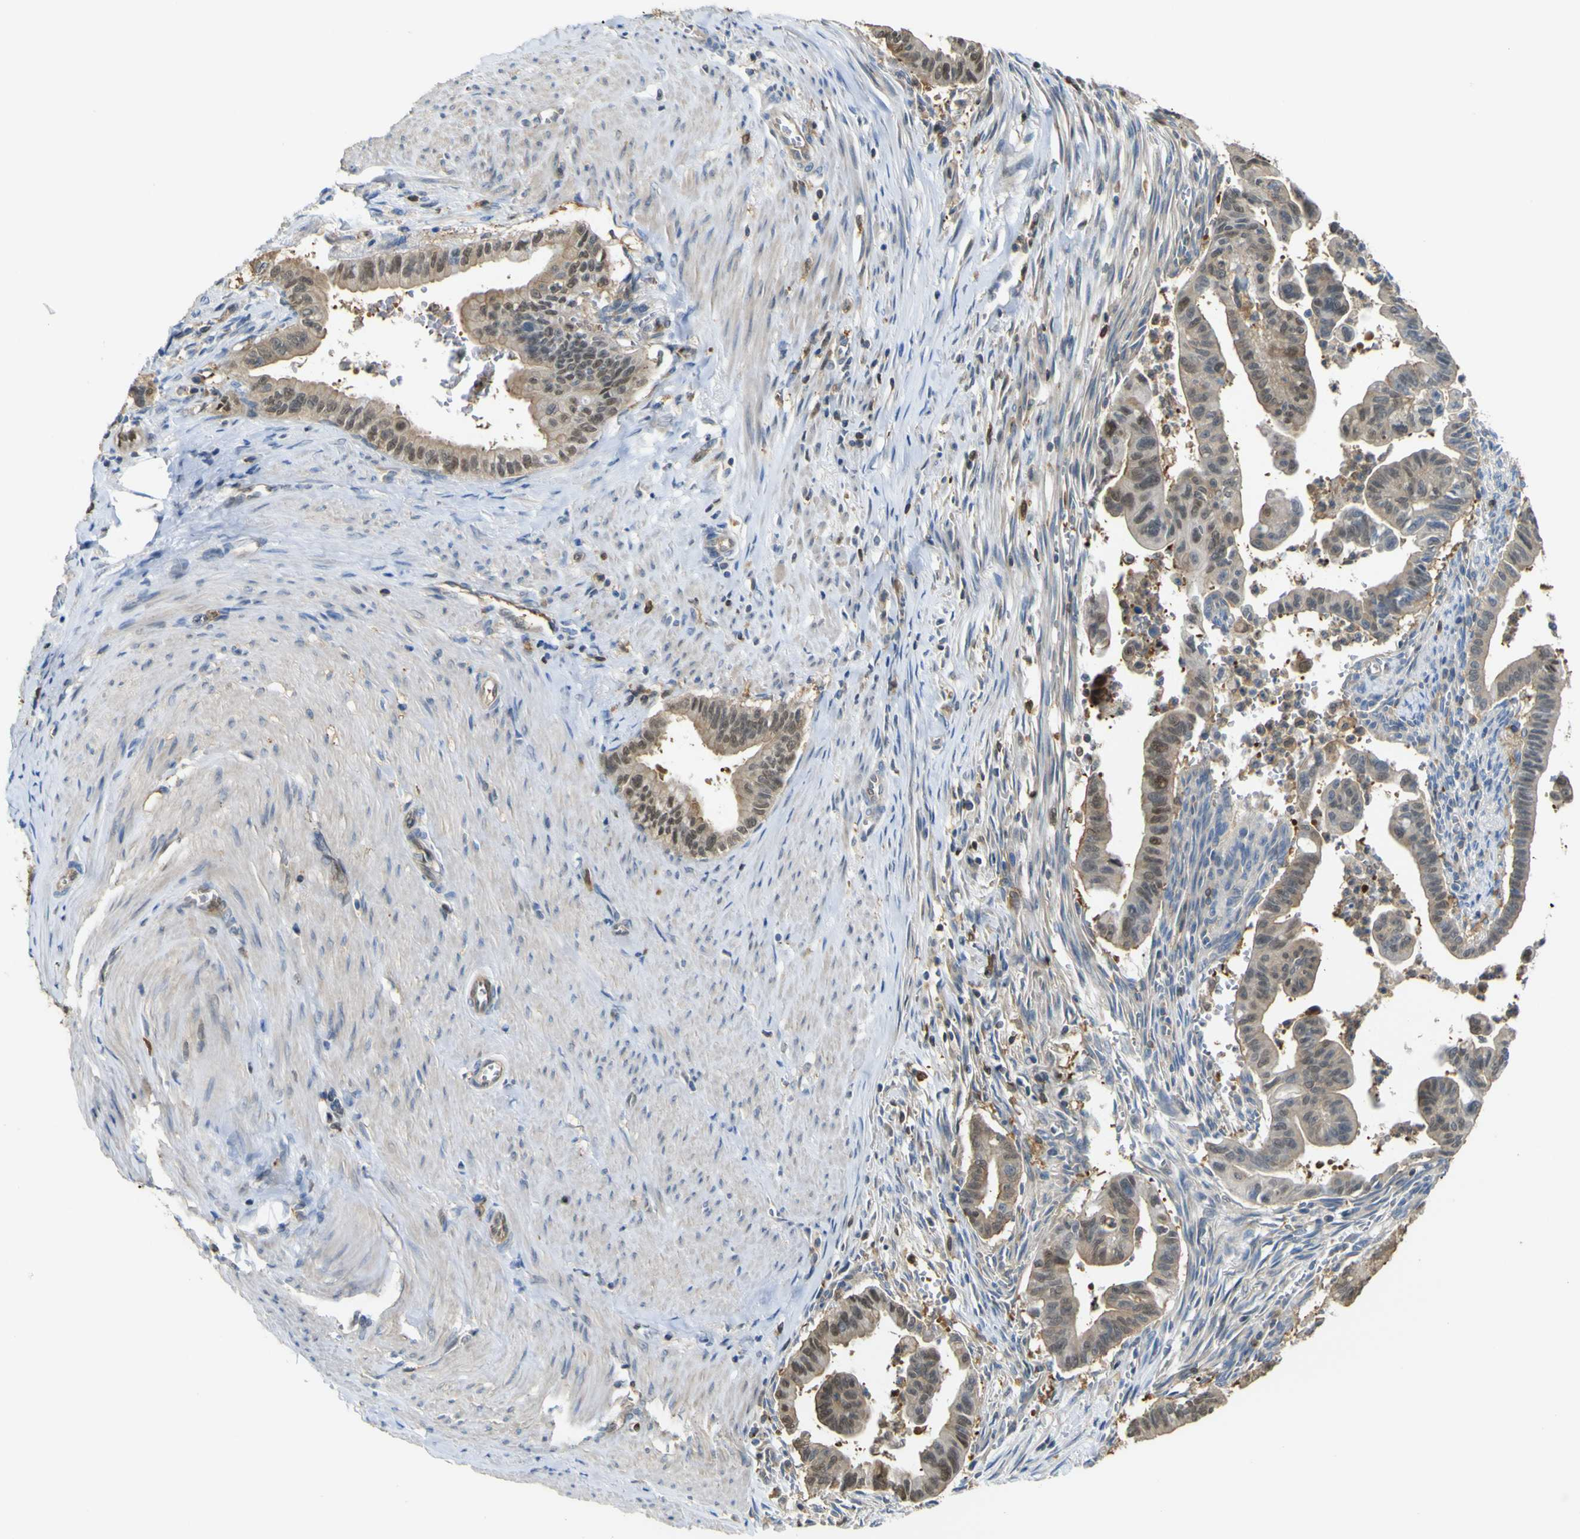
{"staining": {"intensity": "moderate", "quantity": ">75%", "location": "cytoplasmic/membranous,nuclear"}, "tissue": "pancreatic cancer", "cell_type": "Tumor cells", "image_type": "cancer", "snomed": [{"axis": "morphology", "description": "Adenocarcinoma, NOS"}, {"axis": "topography", "description": "Pancreas"}], "caption": "Immunohistochemical staining of human pancreatic cancer shows medium levels of moderate cytoplasmic/membranous and nuclear positivity in approximately >75% of tumor cells.", "gene": "ABHD3", "patient": {"sex": "male", "age": 70}}